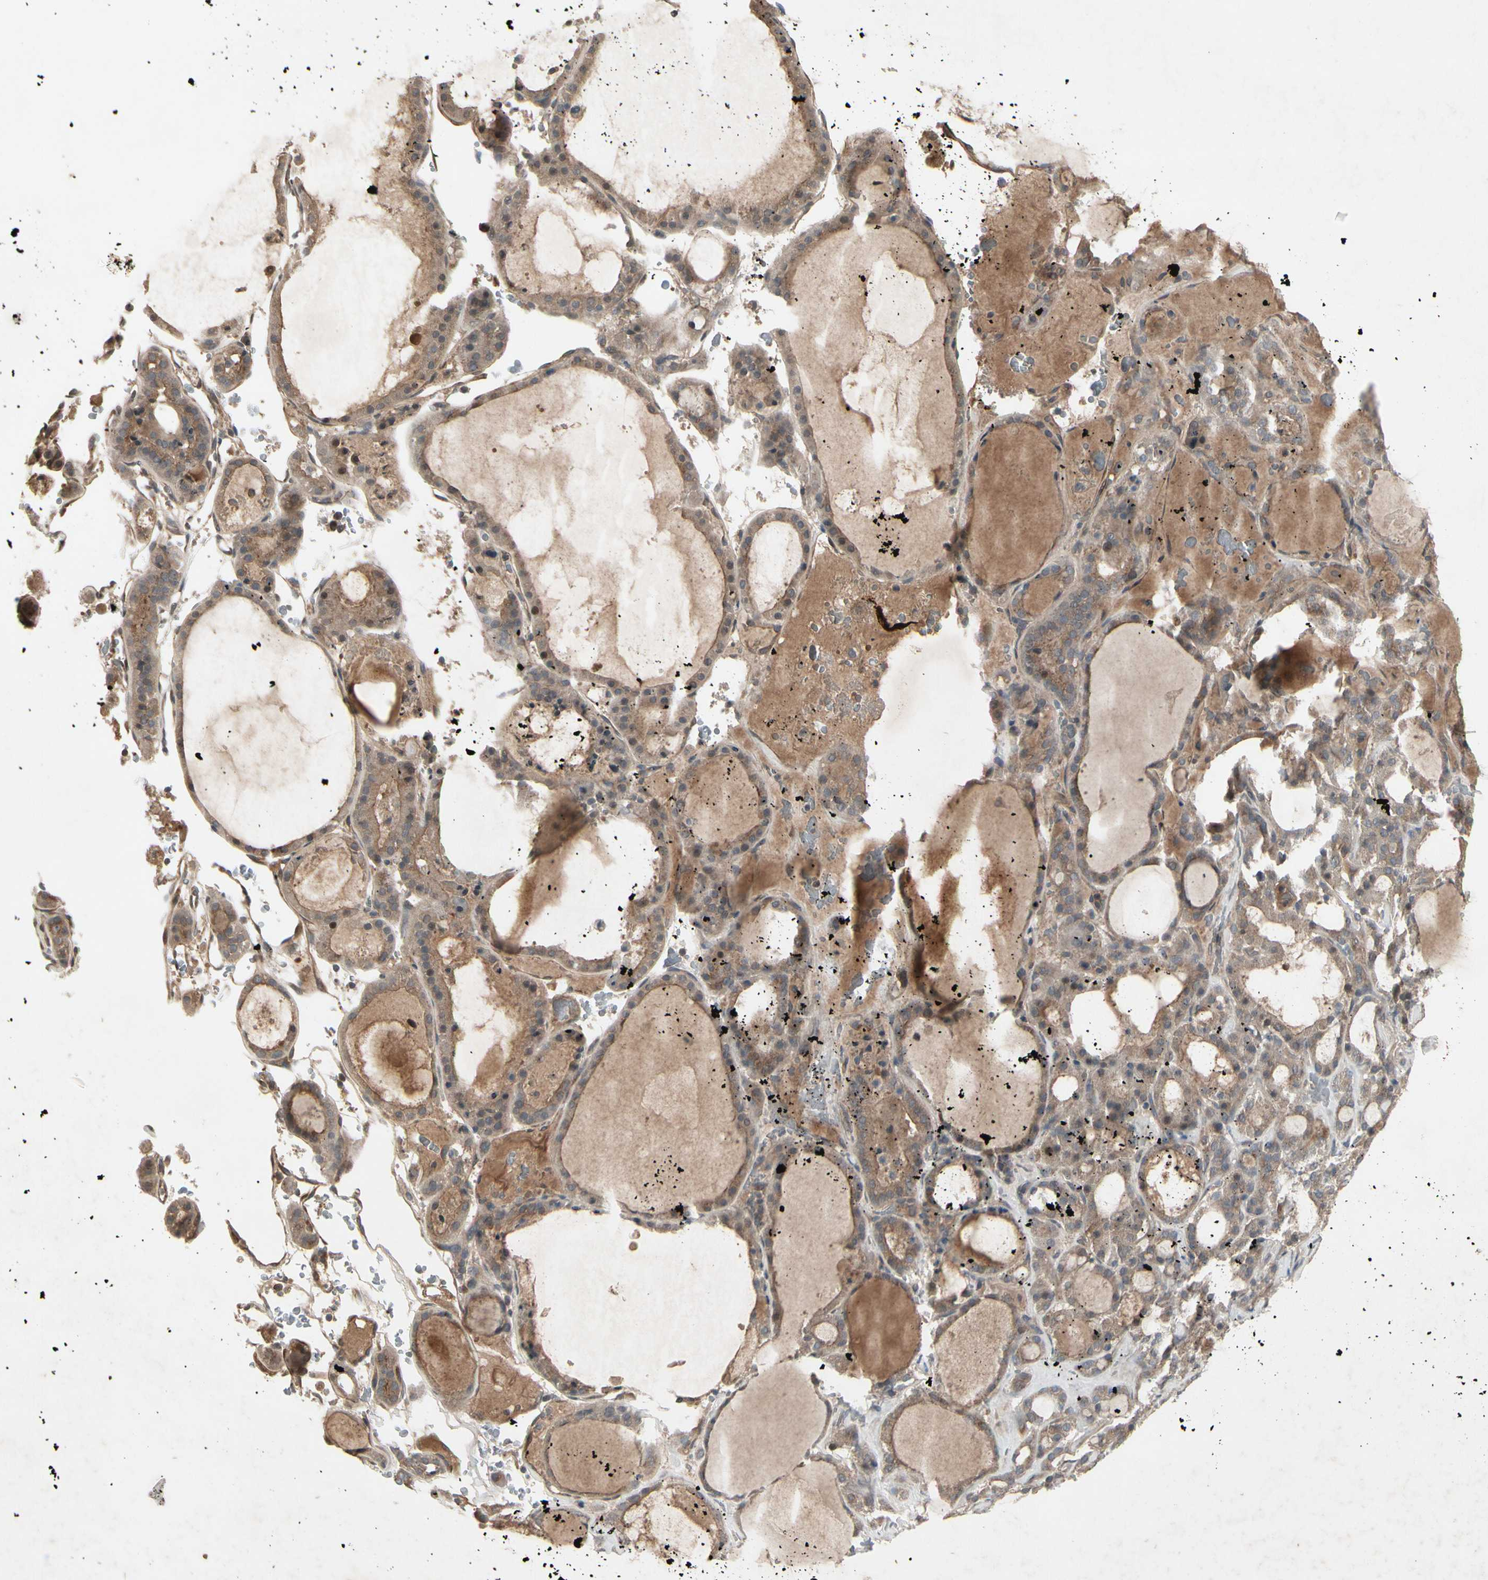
{"staining": {"intensity": "moderate", "quantity": ">75%", "location": "cytoplasmic/membranous"}, "tissue": "thyroid gland", "cell_type": "Glandular cells", "image_type": "normal", "snomed": [{"axis": "morphology", "description": "Normal tissue, NOS"}, {"axis": "morphology", "description": "Carcinoma, NOS"}, {"axis": "topography", "description": "Thyroid gland"}], "caption": "This image shows immunohistochemistry staining of normal human thyroid gland, with medium moderate cytoplasmic/membranous expression in approximately >75% of glandular cells.", "gene": "FHDC1", "patient": {"sex": "female", "age": 86}}